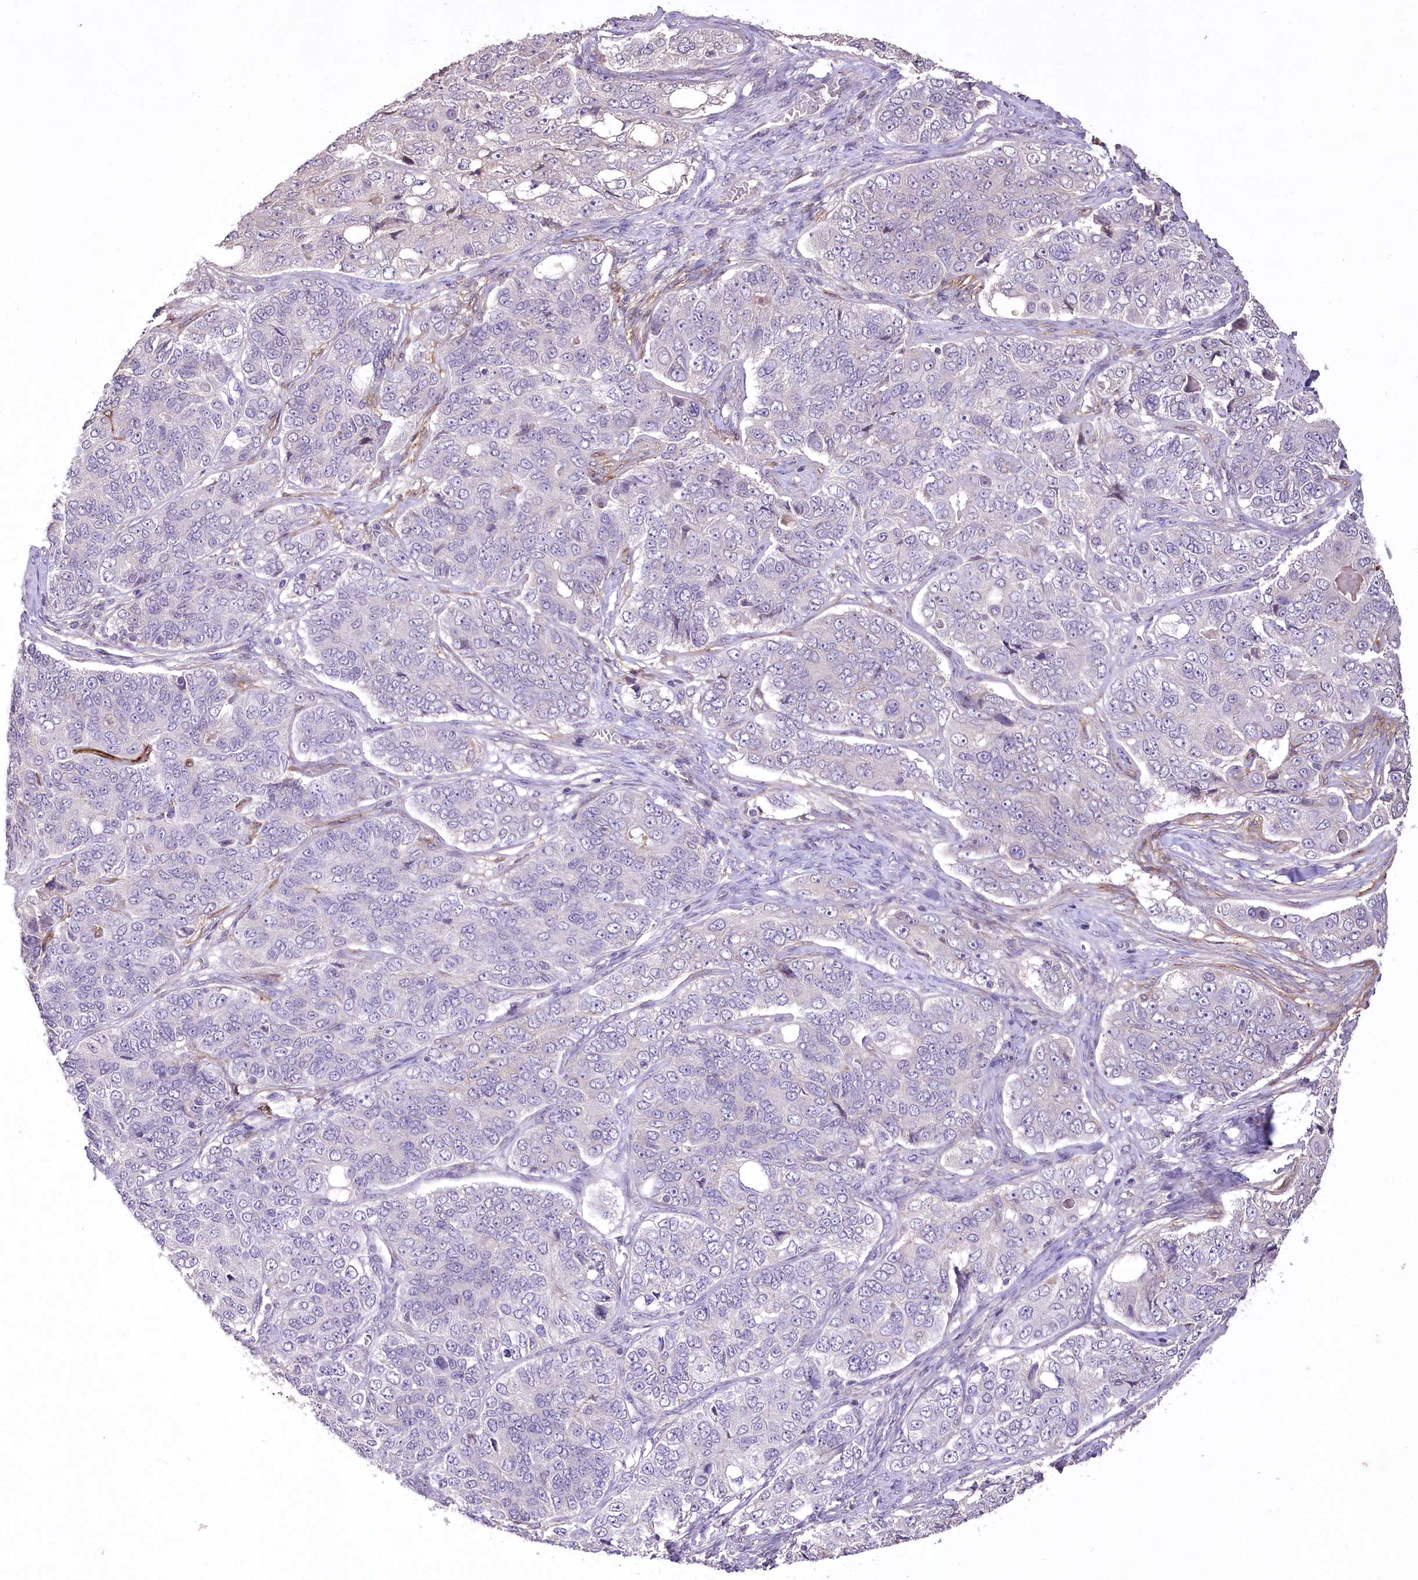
{"staining": {"intensity": "negative", "quantity": "none", "location": "none"}, "tissue": "ovarian cancer", "cell_type": "Tumor cells", "image_type": "cancer", "snomed": [{"axis": "morphology", "description": "Carcinoma, endometroid"}, {"axis": "topography", "description": "Ovary"}], "caption": "Photomicrograph shows no protein positivity in tumor cells of ovarian cancer (endometroid carcinoma) tissue.", "gene": "ENPP1", "patient": {"sex": "female", "age": 51}}